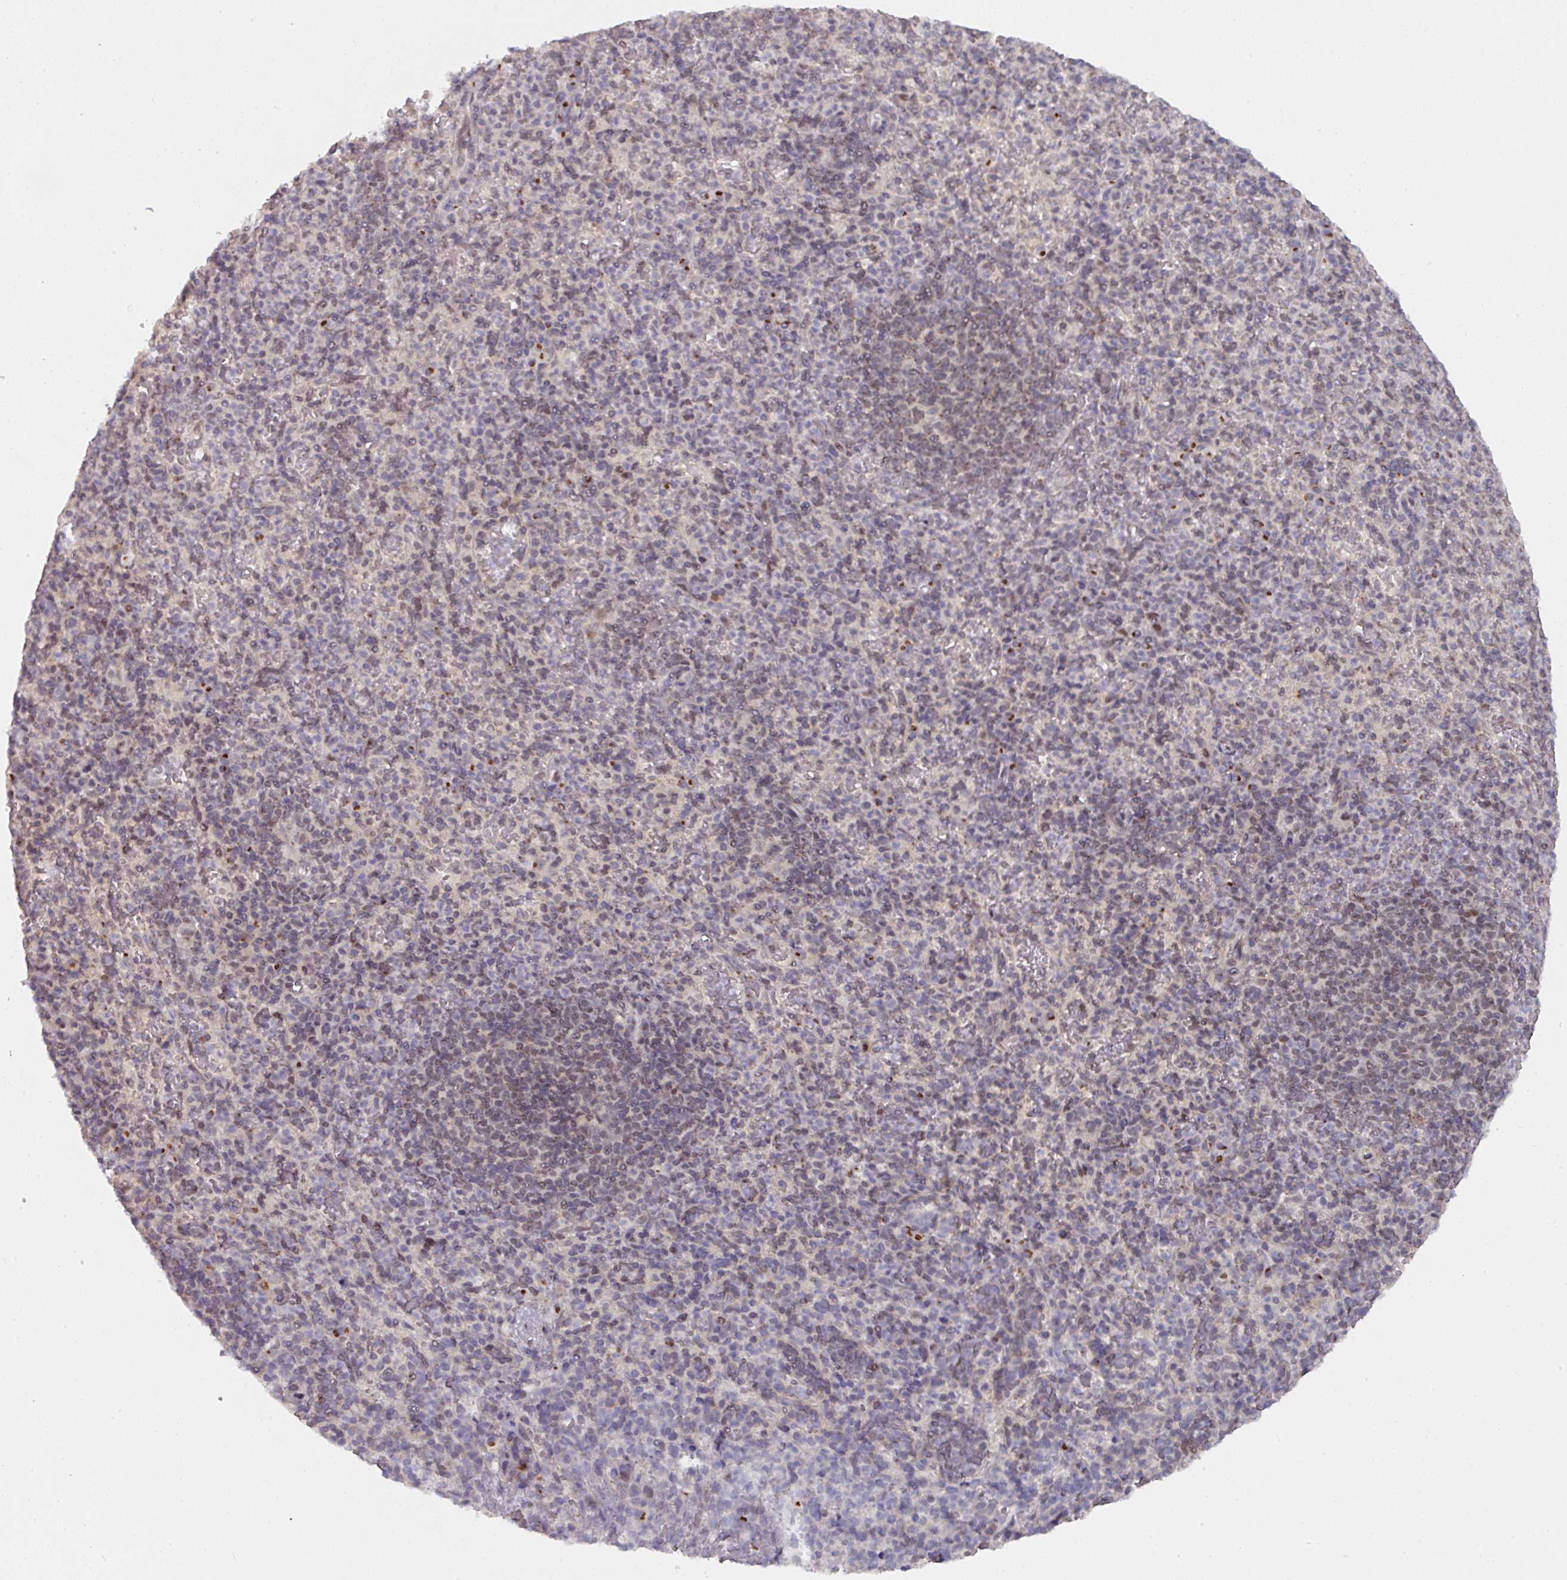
{"staining": {"intensity": "negative", "quantity": "none", "location": "none"}, "tissue": "spleen", "cell_type": "Cells in red pulp", "image_type": "normal", "snomed": [{"axis": "morphology", "description": "Normal tissue, NOS"}, {"axis": "topography", "description": "Spleen"}], "caption": "Immunohistochemistry of normal spleen shows no positivity in cells in red pulp. (Brightfield microscopy of DAB (3,3'-diaminobenzidine) IHC at high magnification).", "gene": "C18orf25", "patient": {"sex": "female", "age": 74}}